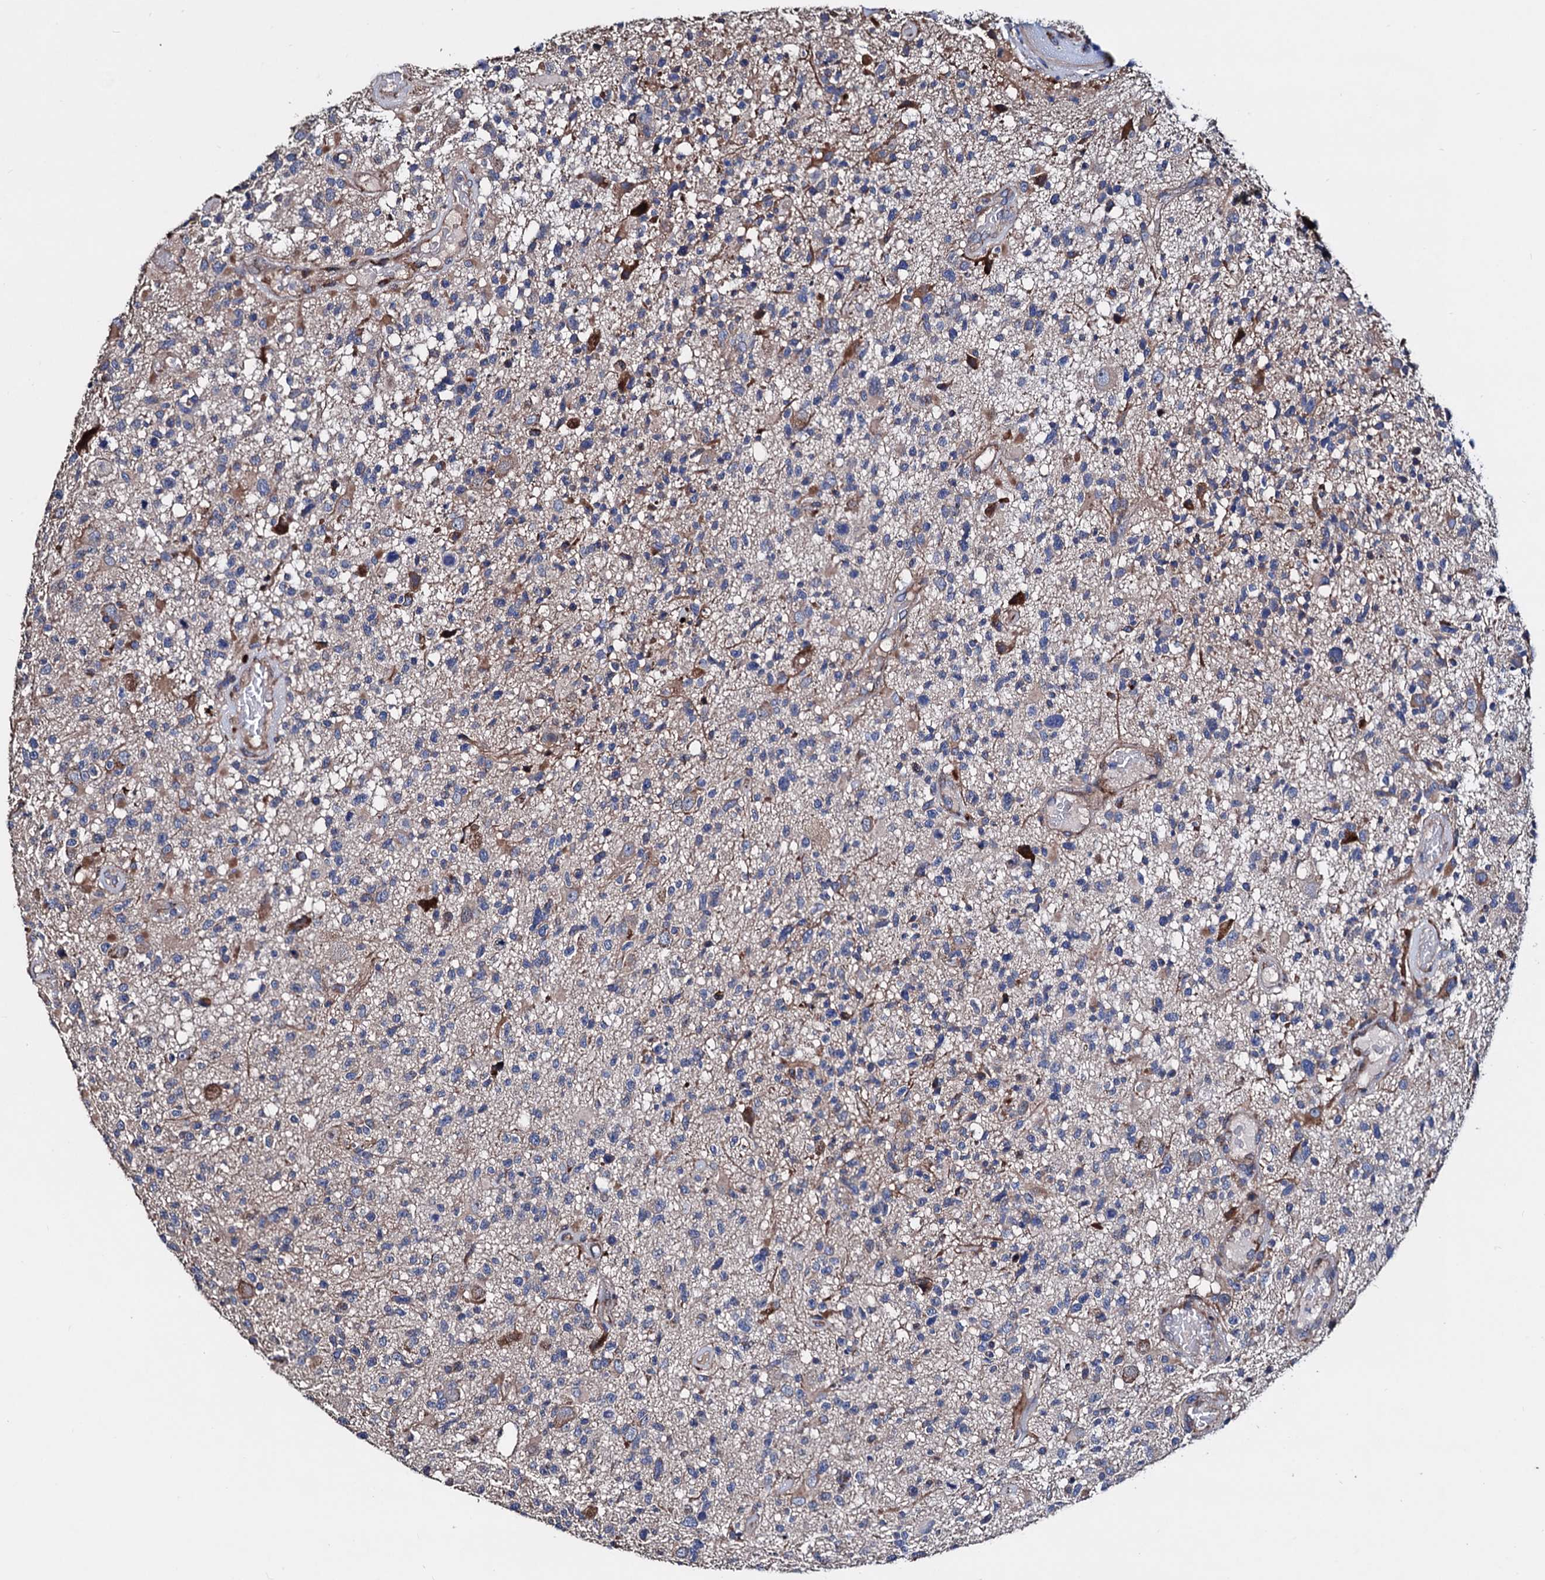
{"staining": {"intensity": "negative", "quantity": "none", "location": "none"}, "tissue": "glioma", "cell_type": "Tumor cells", "image_type": "cancer", "snomed": [{"axis": "morphology", "description": "Glioma, malignant, High grade"}, {"axis": "morphology", "description": "Glioblastoma, NOS"}, {"axis": "topography", "description": "Brain"}], "caption": "High magnification brightfield microscopy of glioblastoma stained with DAB (brown) and counterstained with hematoxylin (blue): tumor cells show no significant expression. (Immunohistochemistry, brightfield microscopy, high magnification).", "gene": "AKAP11", "patient": {"sex": "male", "age": 60}}